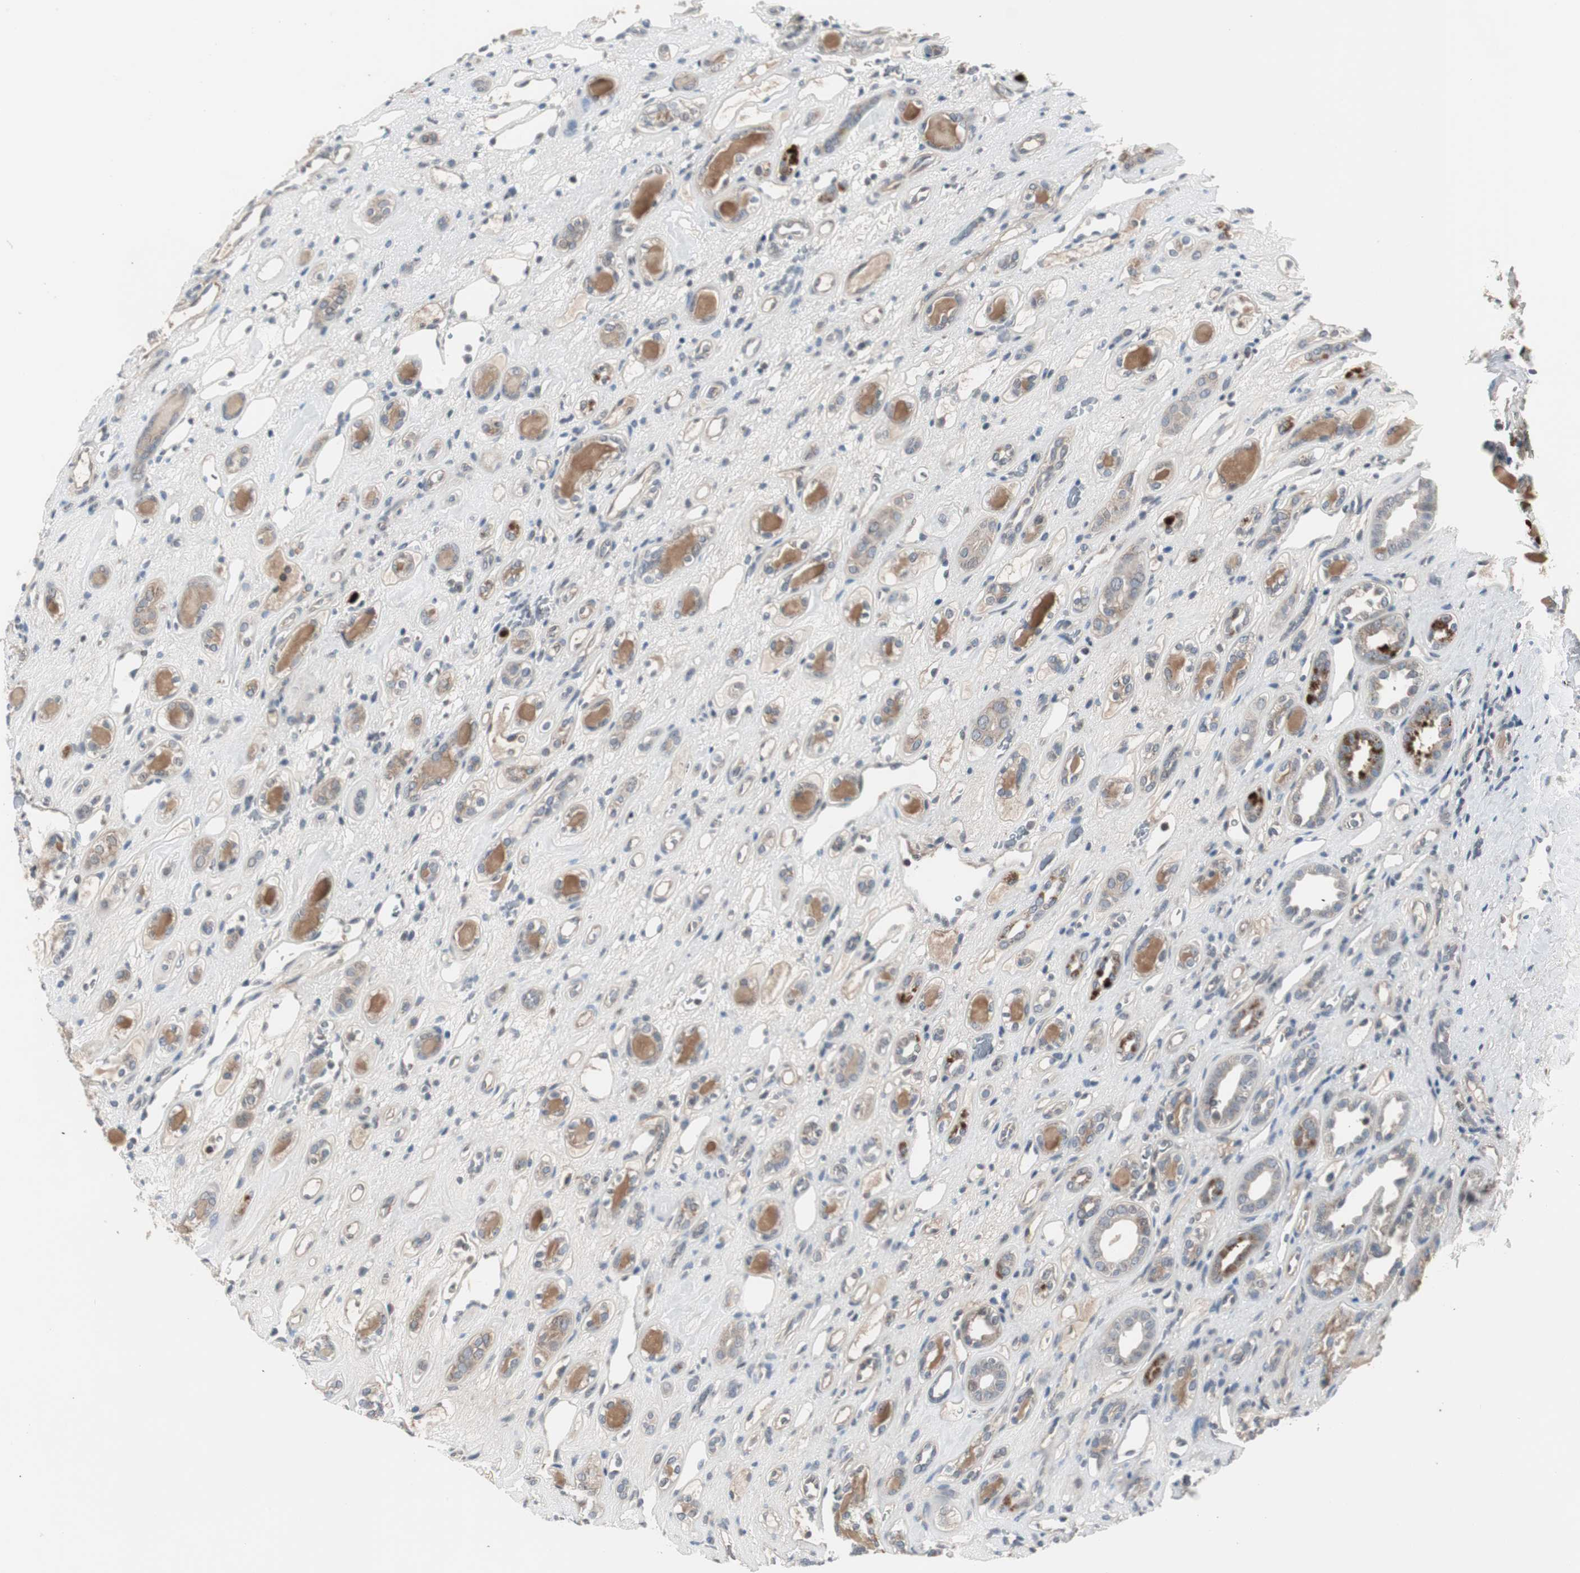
{"staining": {"intensity": "weak", "quantity": ">75%", "location": "cytoplasmic/membranous"}, "tissue": "renal cancer", "cell_type": "Tumor cells", "image_type": "cancer", "snomed": [{"axis": "morphology", "description": "Adenocarcinoma, NOS"}, {"axis": "topography", "description": "Kidney"}], "caption": "Renal adenocarcinoma tissue demonstrates weak cytoplasmic/membranous expression in about >75% of tumor cells", "gene": "ZMPSTE24", "patient": {"sex": "female", "age": 60}}